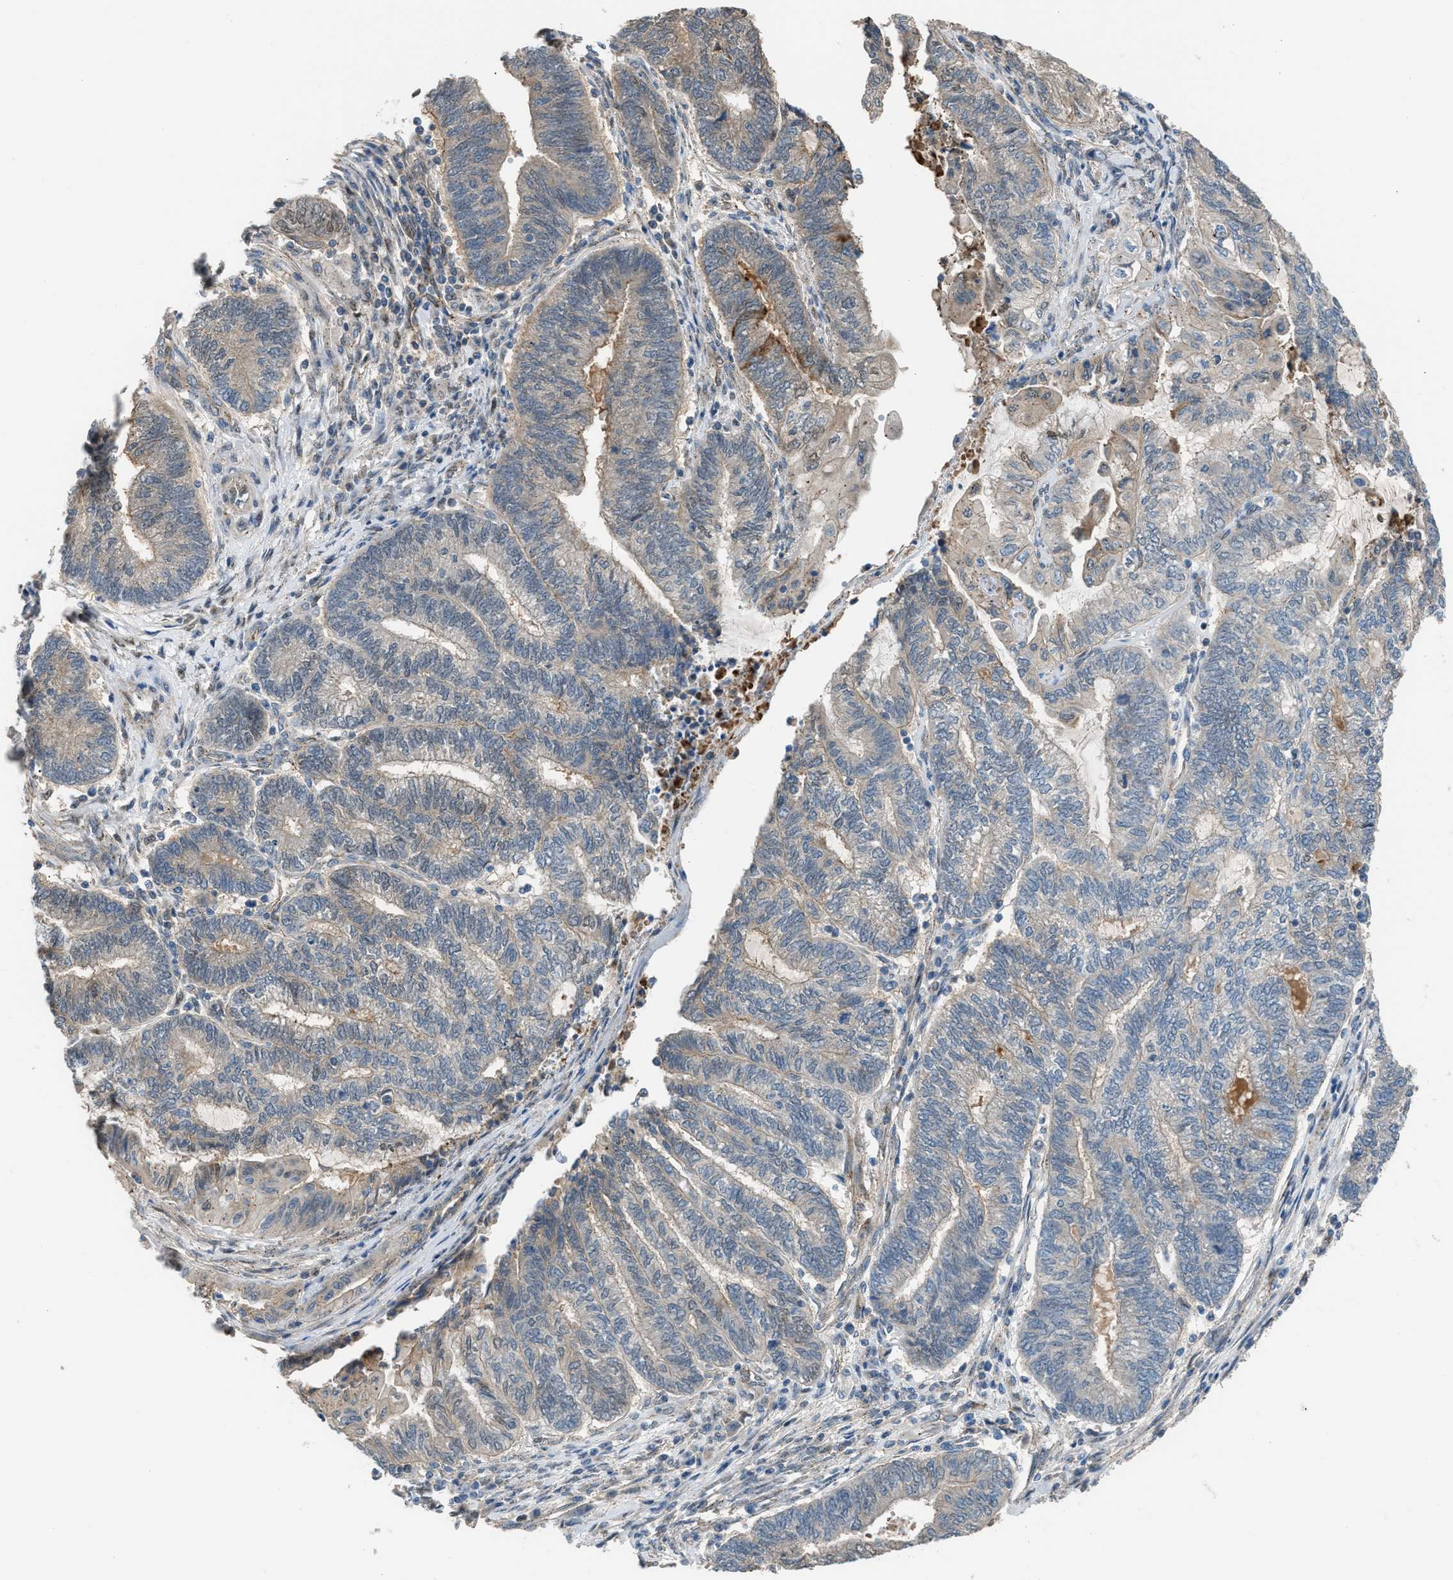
{"staining": {"intensity": "weak", "quantity": "<25%", "location": "cytoplasmic/membranous"}, "tissue": "endometrial cancer", "cell_type": "Tumor cells", "image_type": "cancer", "snomed": [{"axis": "morphology", "description": "Adenocarcinoma, NOS"}, {"axis": "topography", "description": "Uterus"}, {"axis": "topography", "description": "Endometrium"}], "caption": "Immunohistochemistry (IHC) of endometrial cancer (adenocarcinoma) shows no expression in tumor cells.", "gene": "CRTC1", "patient": {"sex": "female", "age": 70}}